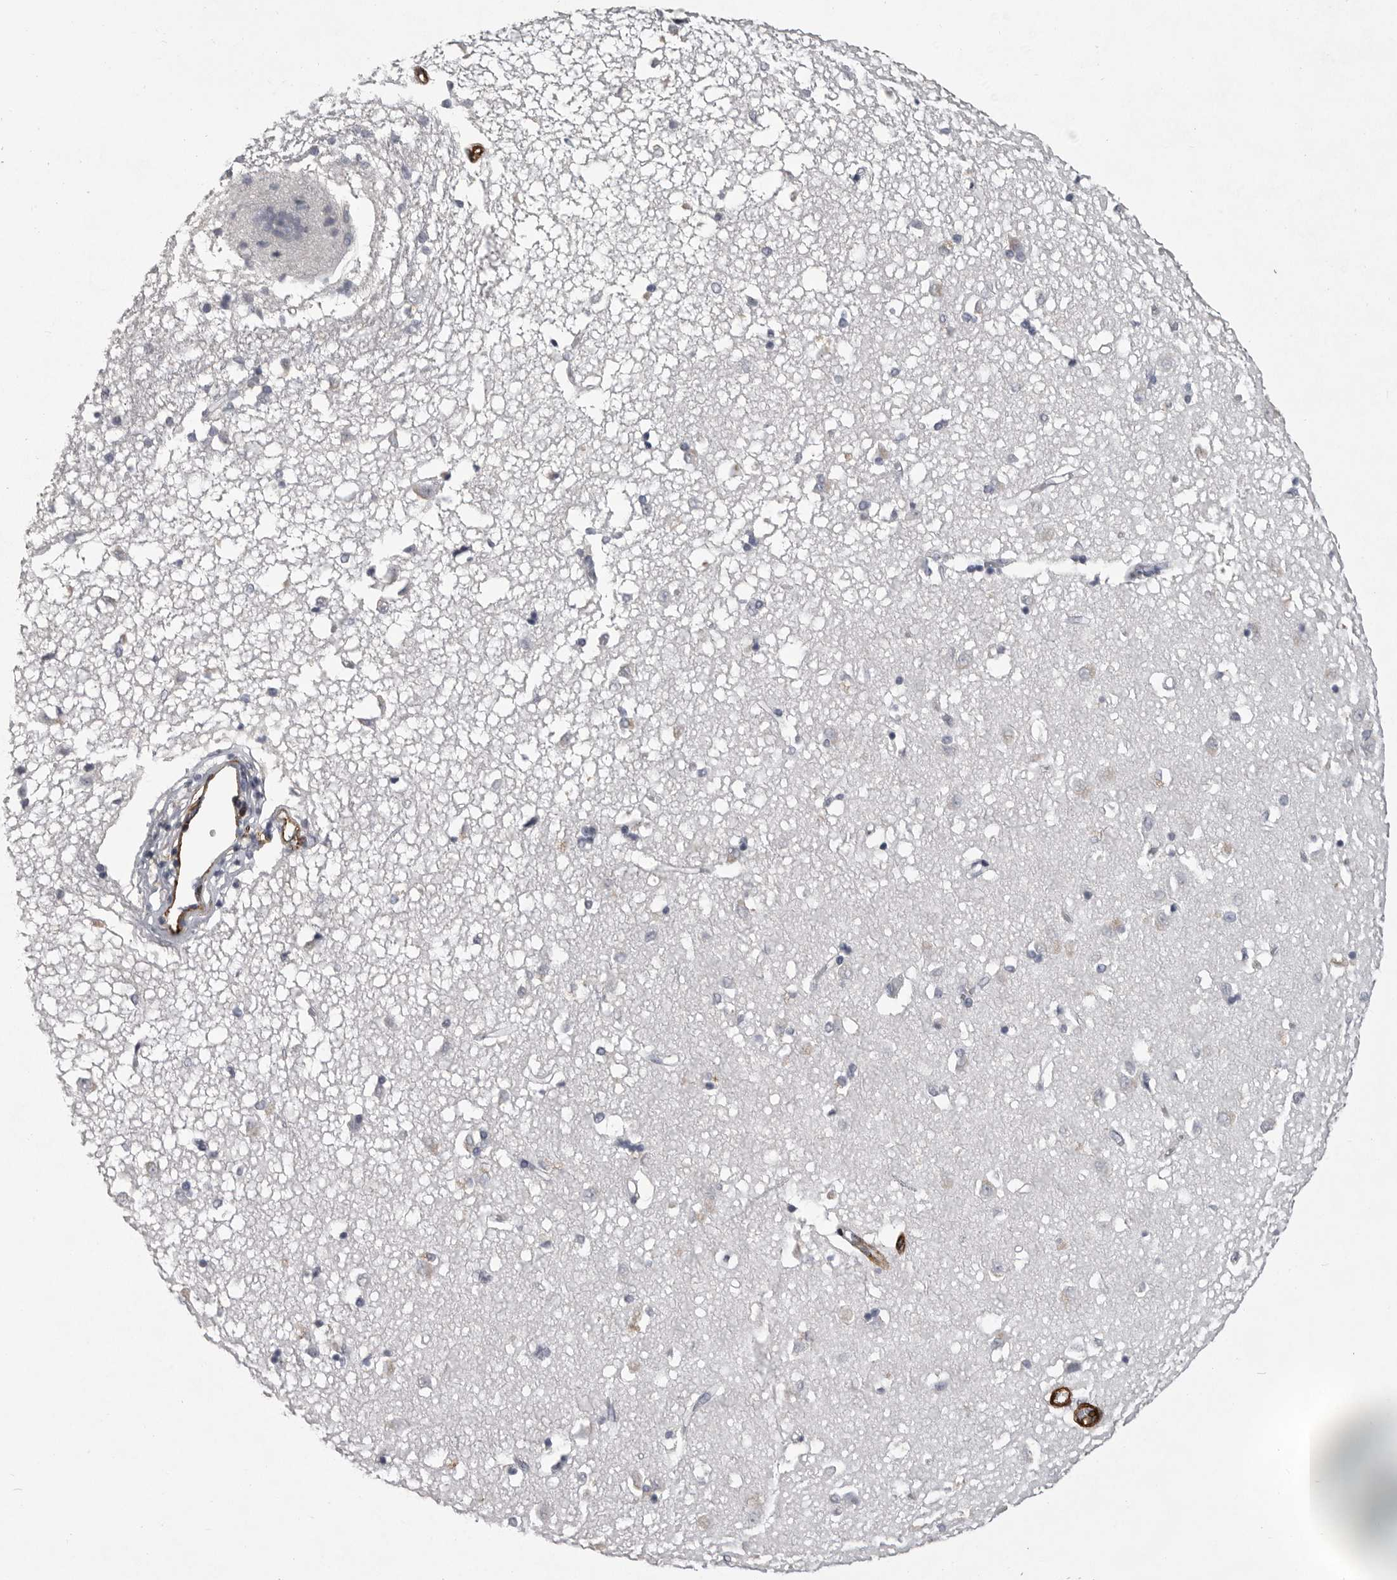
{"staining": {"intensity": "negative", "quantity": "none", "location": "none"}, "tissue": "caudate", "cell_type": "Glial cells", "image_type": "normal", "snomed": [{"axis": "morphology", "description": "Normal tissue, NOS"}, {"axis": "topography", "description": "Lateral ventricle wall"}], "caption": "This is an IHC photomicrograph of unremarkable caudate. There is no positivity in glial cells.", "gene": "AOC3", "patient": {"sex": "male", "age": 45}}